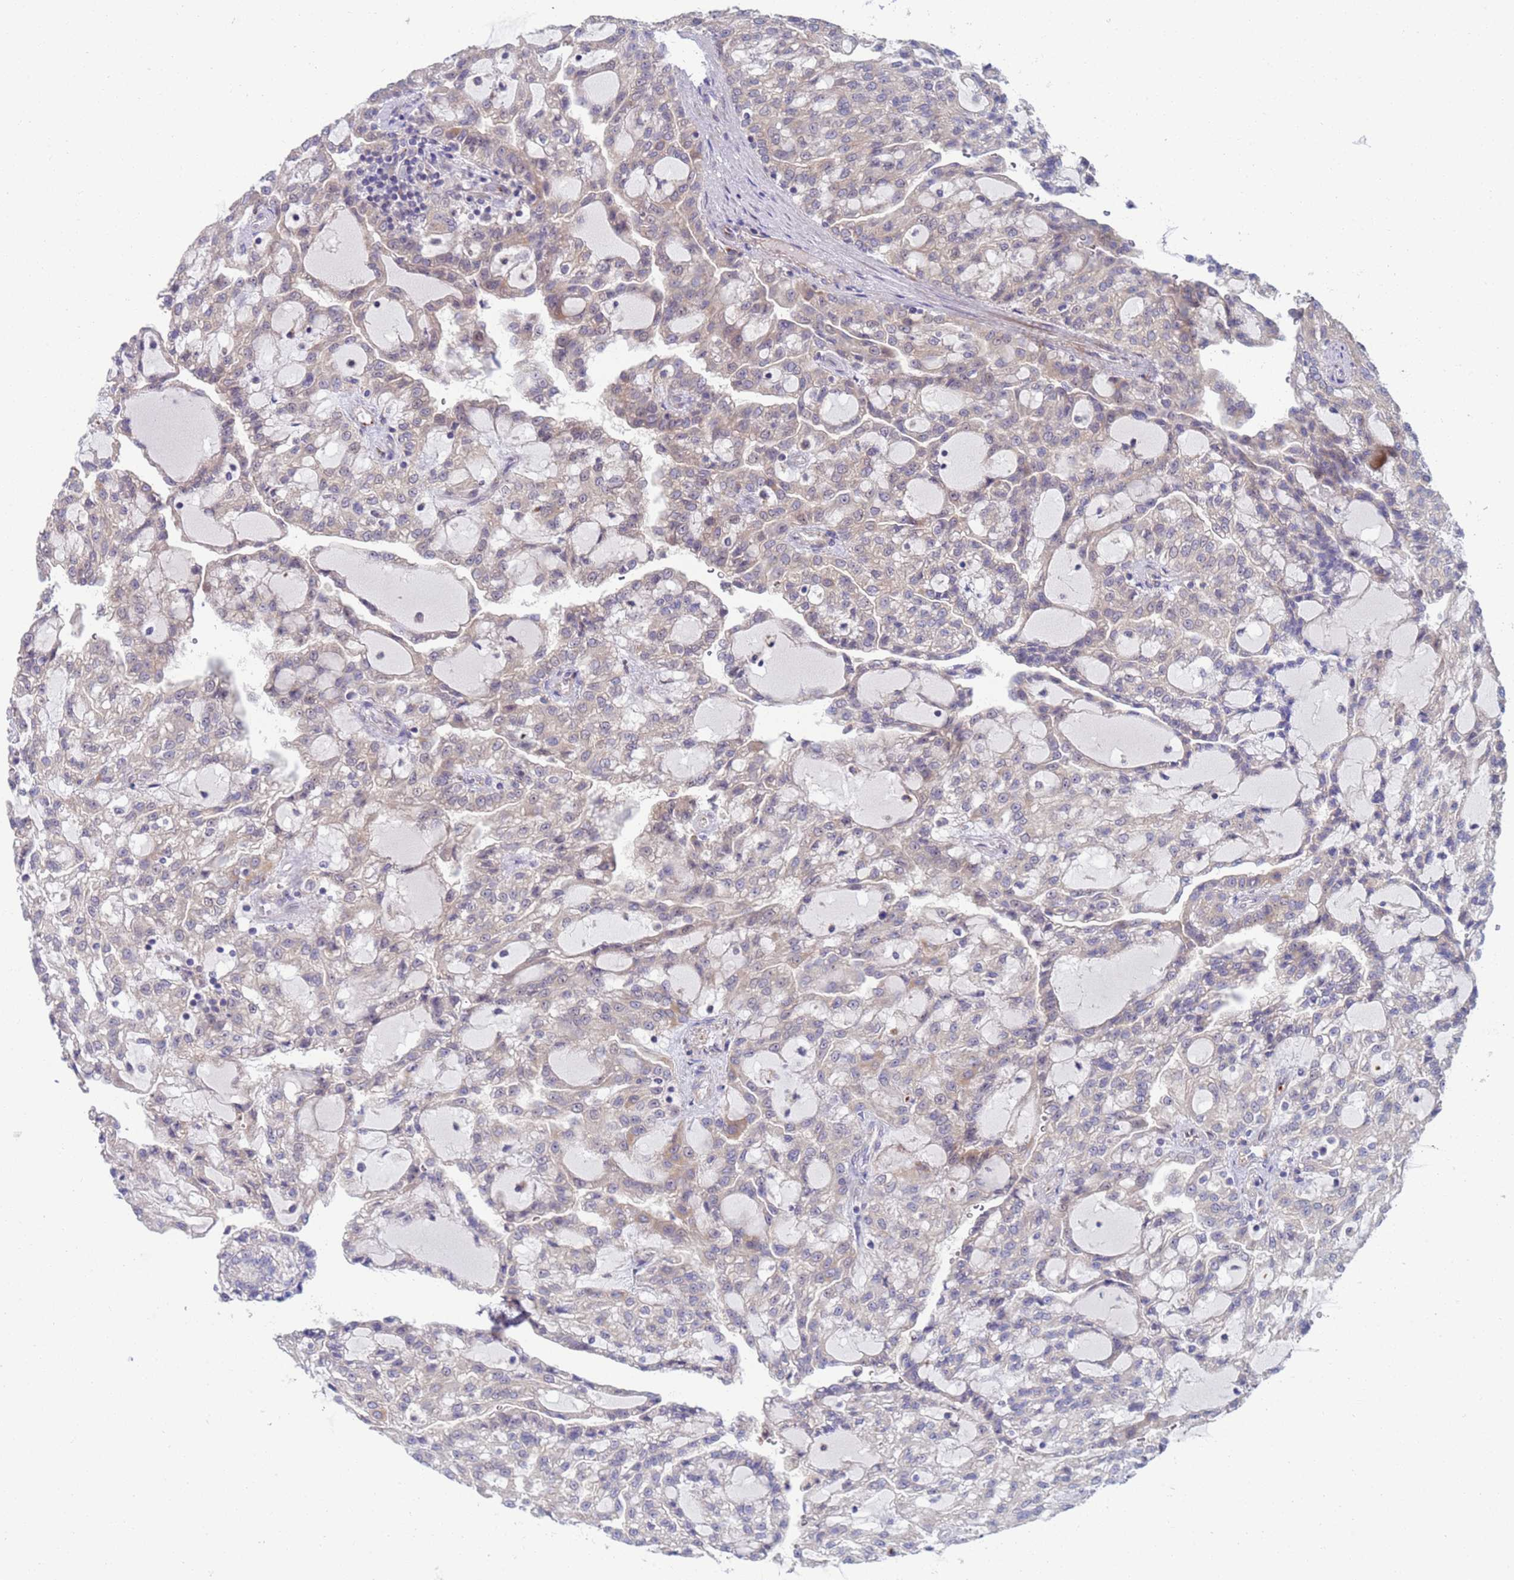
{"staining": {"intensity": "weak", "quantity": "<25%", "location": "cytoplasmic/membranous"}, "tissue": "renal cancer", "cell_type": "Tumor cells", "image_type": "cancer", "snomed": [{"axis": "morphology", "description": "Adenocarcinoma, NOS"}, {"axis": "topography", "description": "Kidney"}], "caption": "Renal adenocarcinoma was stained to show a protein in brown. There is no significant positivity in tumor cells. (DAB (3,3'-diaminobenzidine) IHC with hematoxylin counter stain).", "gene": "ENOSF1", "patient": {"sex": "male", "age": 63}}